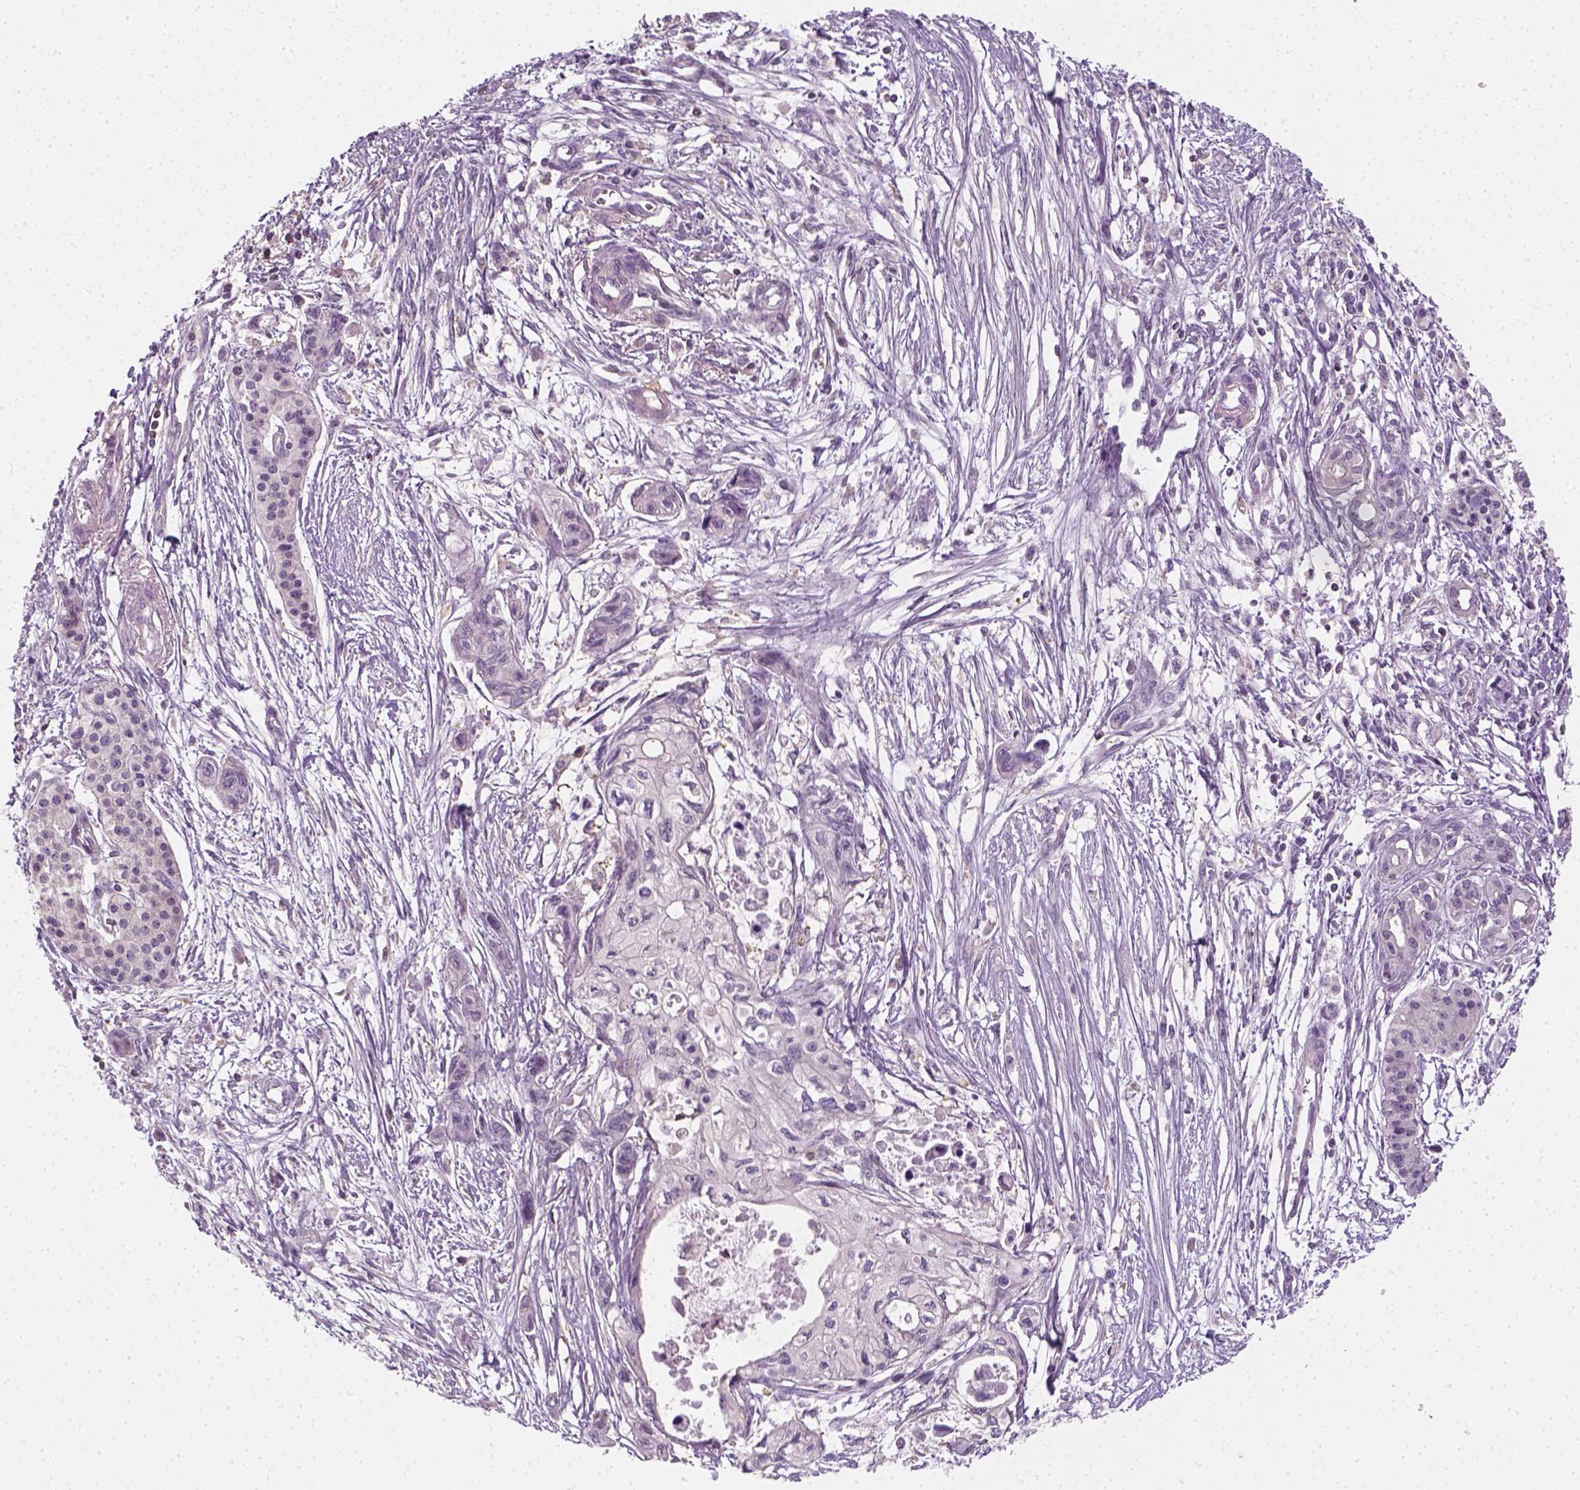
{"staining": {"intensity": "negative", "quantity": "none", "location": "none"}, "tissue": "pancreatic cancer", "cell_type": "Tumor cells", "image_type": "cancer", "snomed": [{"axis": "morphology", "description": "Adenocarcinoma, NOS"}, {"axis": "topography", "description": "Pancreas"}], "caption": "Immunohistochemistry image of pancreatic cancer (adenocarcinoma) stained for a protein (brown), which reveals no positivity in tumor cells.", "gene": "EPHB1", "patient": {"sex": "female", "age": 76}}